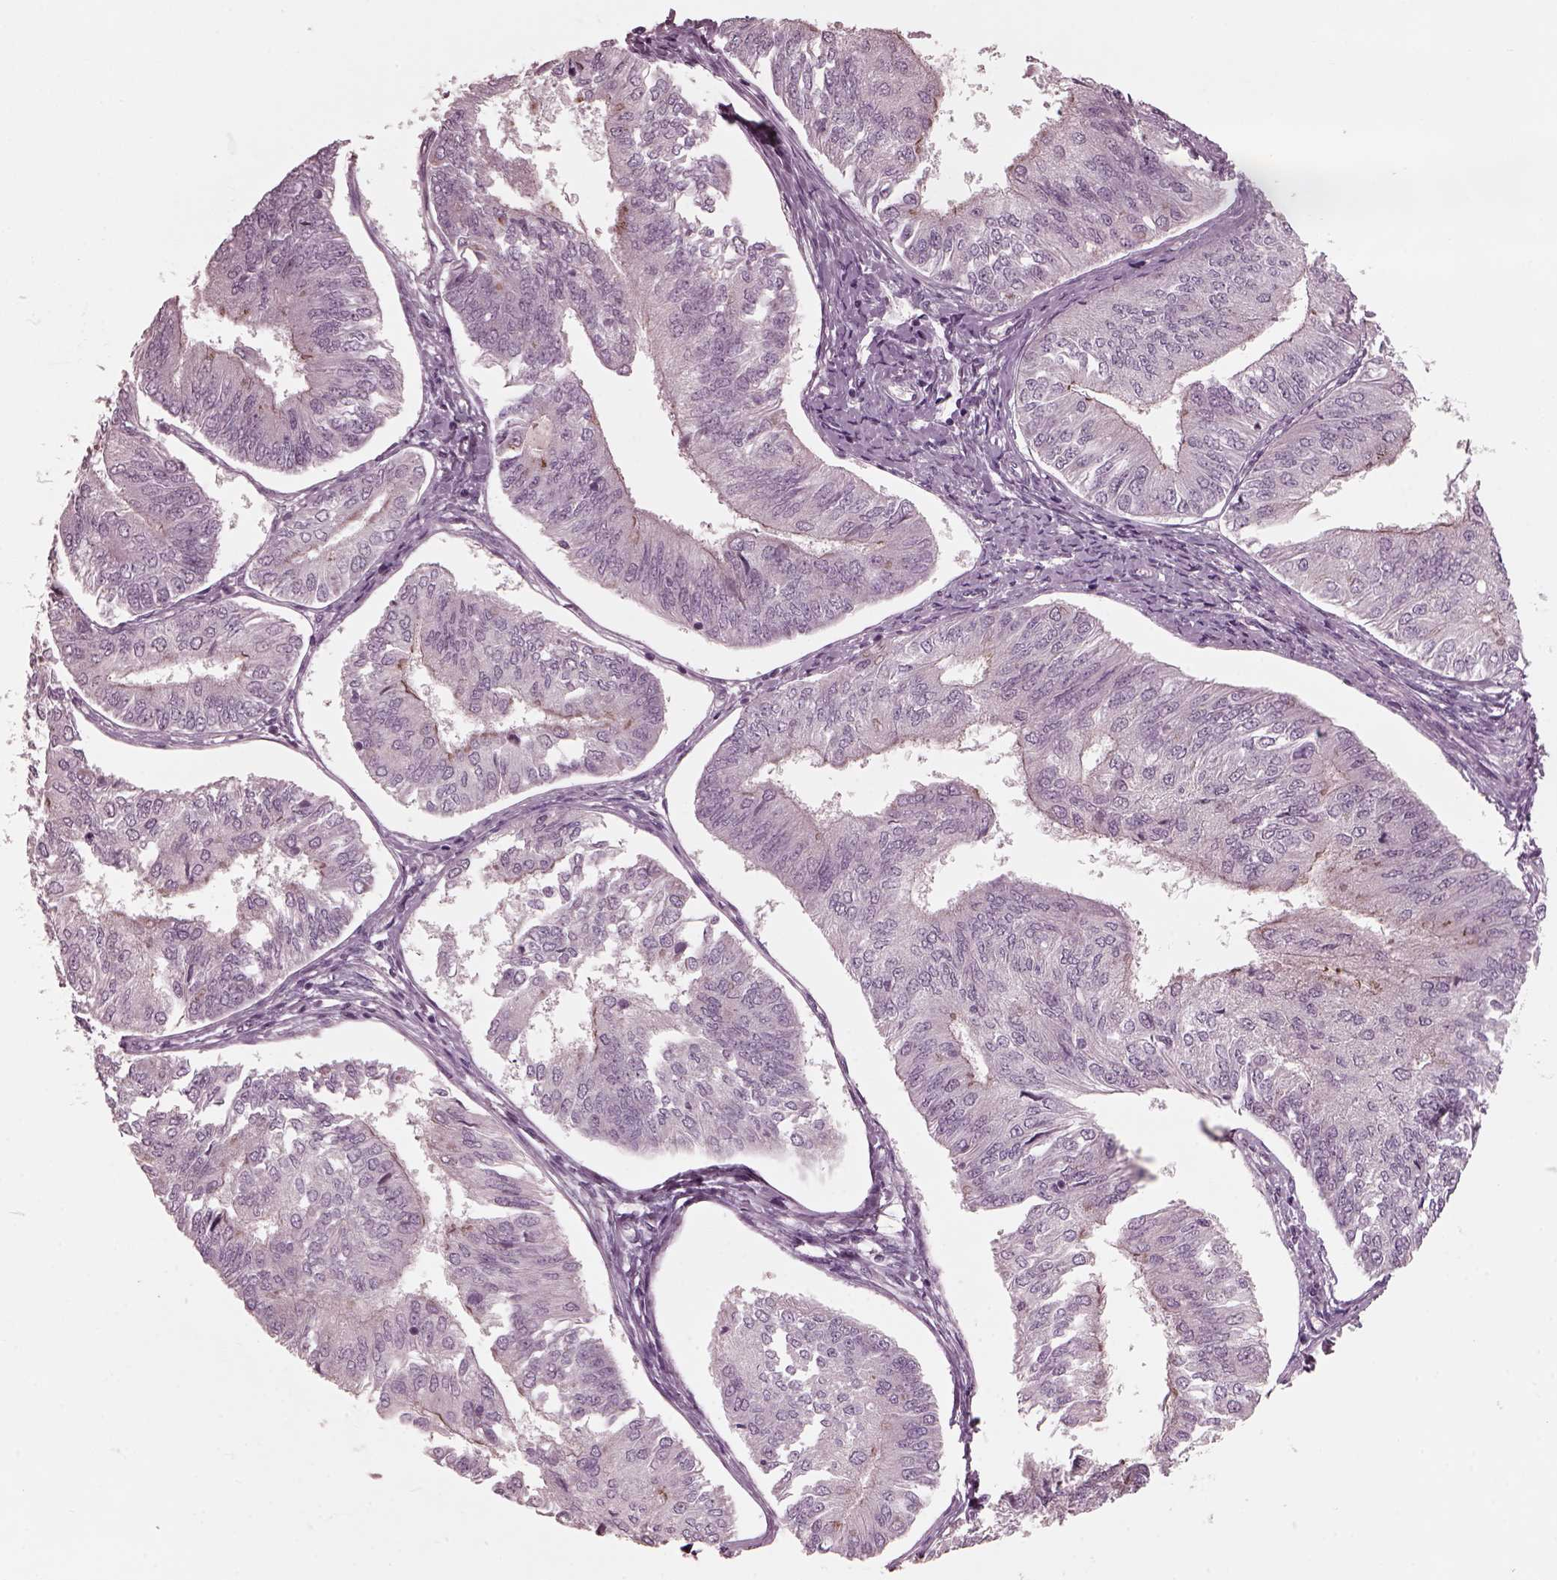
{"staining": {"intensity": "weak", "quantity": "<25%", "location": "cytoplasmic/membranous"}, "tissue": "endometrial cancer", "cell_type": "Tumor cells", "image_type": "cancer", "snomed": [{"axis": "morphology", "description": "Adenocarcinoma, NOS"}, {"axis": "topography", "description": "Endometrium"}], "caption": "DAB (3,3'-diaminobenzidine) immunohistochemical staining of endometrial cancer demonstrates no significant staining in tumor cells.", "gene": "SAXO1", "patient": {"sex": "female", "age": 58}}